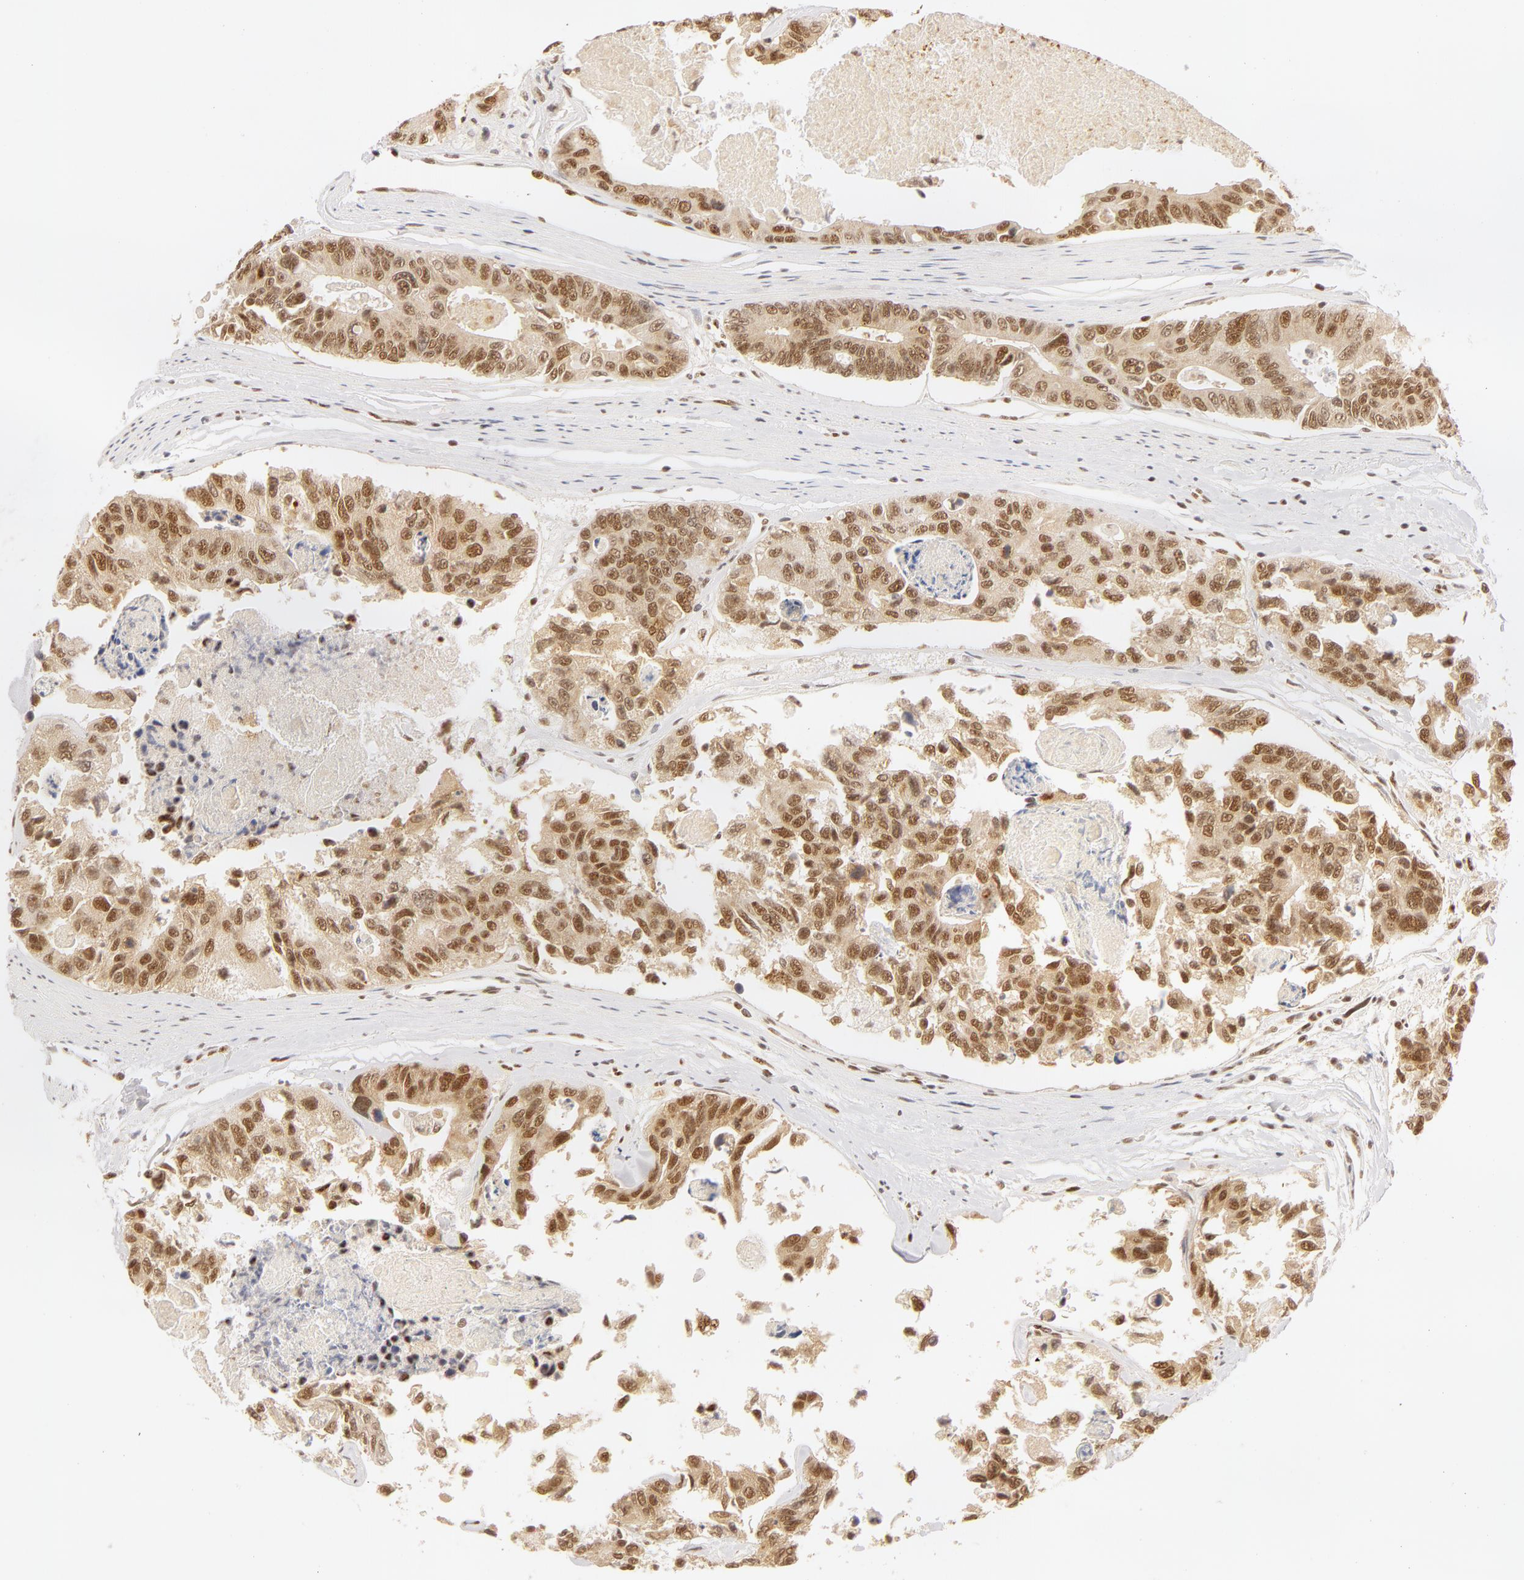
{"staining": {"intensity": "moderate", "quantity": ">75%", "location": "nuclear"}, "tissue": "colorectal cancer", "cell_type": "Tumor cells", "image_type": "cancer", "snomed": [{"axis": "morphology", "description": "Adenocarcinoma, NOS"}, {"axis": "topography", "description": "Colon"}], "caption": "This is a micrograph of immunohistochemistry (IHC) staining of colorectal cancer, which shows moderate positivity in the nuclear of tumor cells.", "gene": "RBM39", "patient": {"sex": "female", "age": 86}}